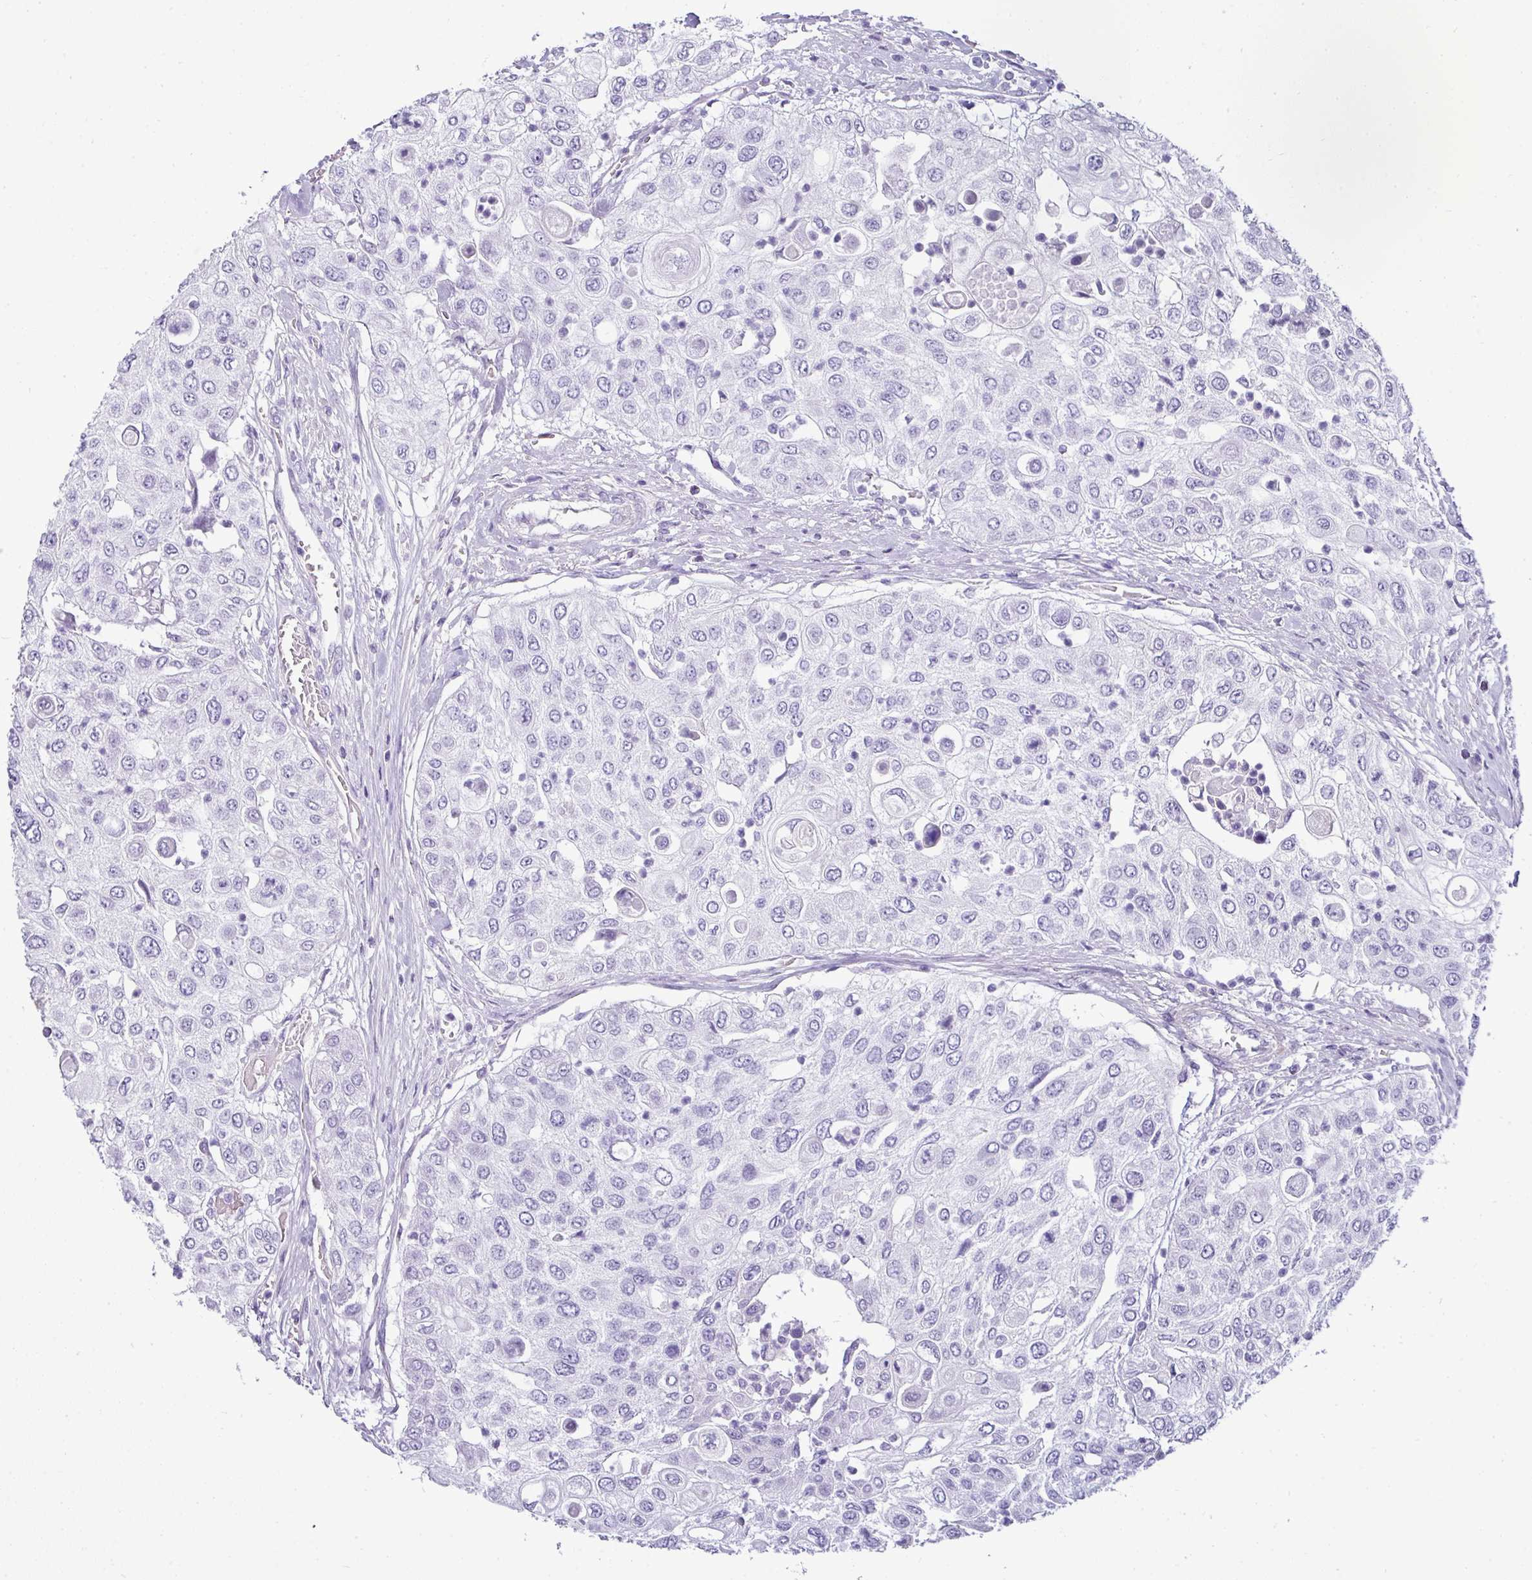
{"staining": {"intensity": "negative", "quantity": "none", "location": "none"}, "tissue": "urothelial cancer", "cell_type": "Tumor cells", "image_type": "cancer", "snomed": [{"axis": "morphology", "description": "Urothelial carcinoma, High grade"}, {"axis": "topography", "description": "Urinary bladder"}], "caption": "Tumor cells show no significant protein positivity in urothelial cancer.", "gene": "VCX2", "patient": {"sex": "female", "age": 79}}